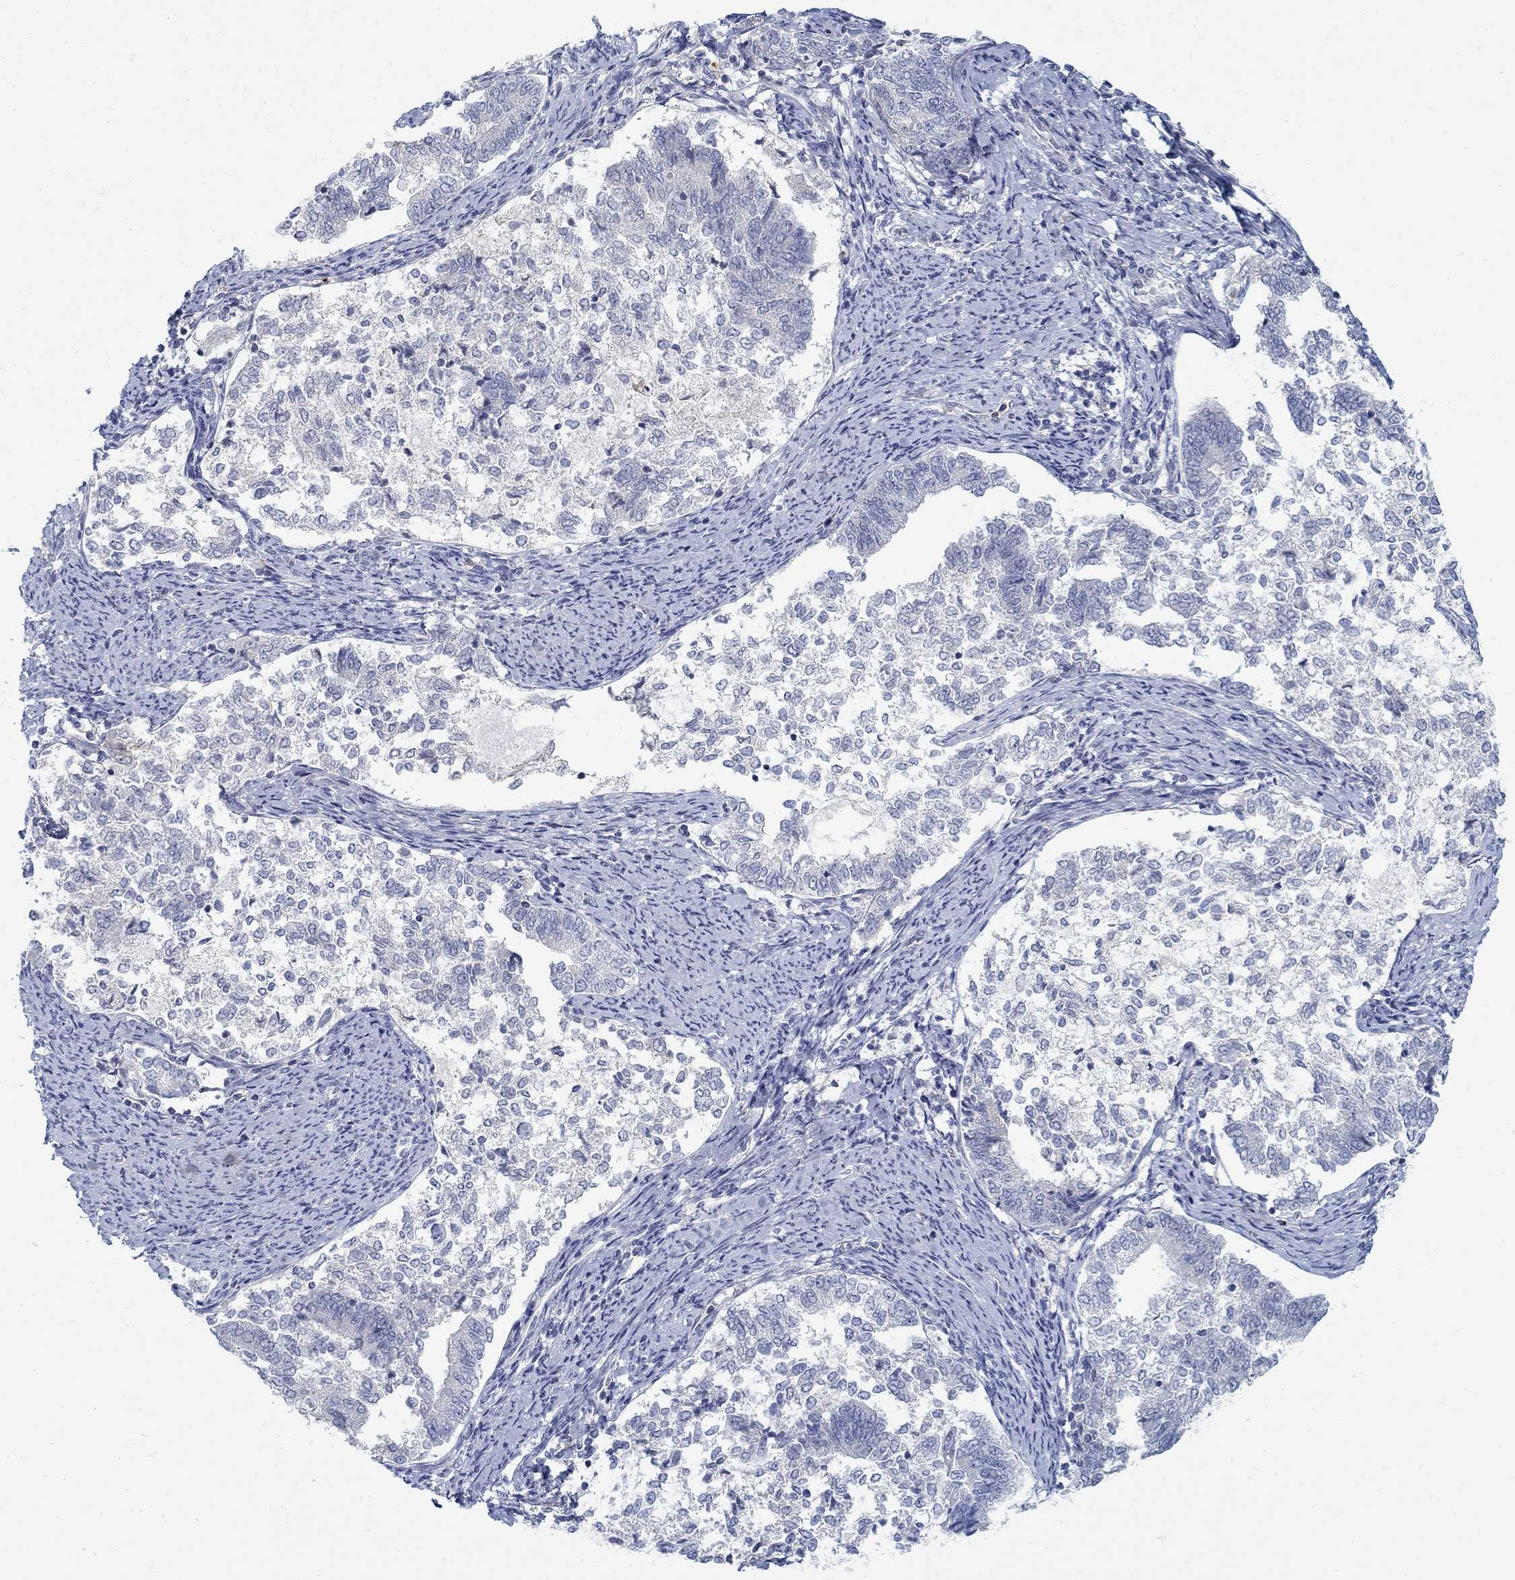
{"staining": {"intensity": "negative", "quantity": "none", "location": "none"}, "tissue": "endometrial cancer", "cell_type": "Tumor cells", "image_type": "cancer", "snomed": [{"axis": "morphology", "description": "Adenocarcinoma, NOS"}, {"axis": "topography", "description": "Endometrium"}], "caption": "Photomicrograph shows no protein expression in tumor cells of endometrial cancer tissue.", "gene": "ANO7", "patient": {"sex": "female", "age": 65}}